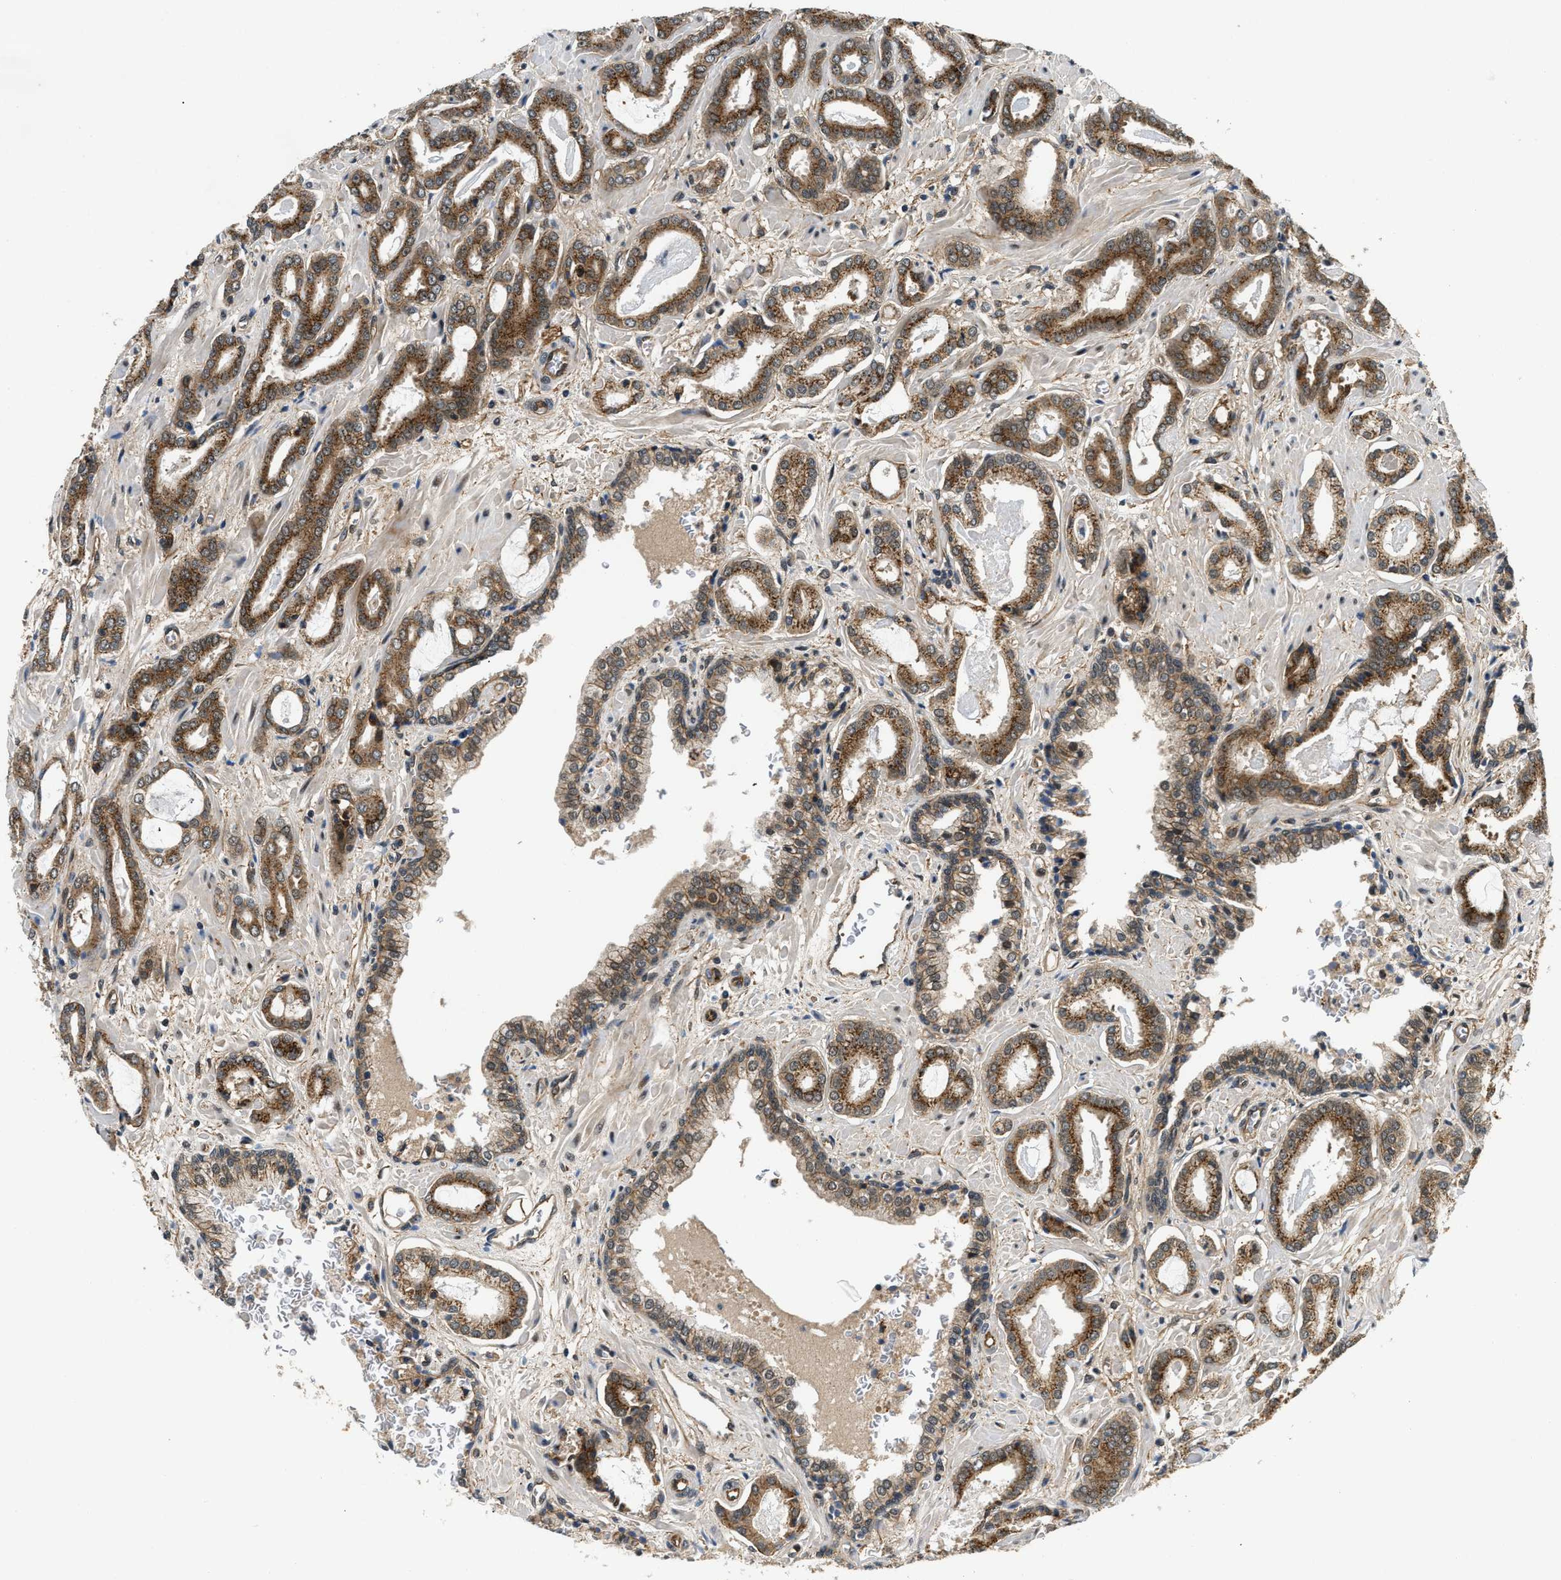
{"staining": {"intensity": "strong", "quantity": ">75%", "location": "cytoplasmic/membranous"}, "tissue": "prostate cancer", "cell_type": "Tumor cells", "image_type": "cancer", "snomed": [{"axis": "morphology", "description": "Adenocarcinoma, Low grade"}, {"axis": "topography", "description": "Prostate"}], "caption": "Immunohistochemistry staining of prostate cancer, which shows high levels of strong cytoplasmic/membranous expression in about >75% of tumor cells indicating strong cytoplasmic/membranous protein staining. The staining was performed using DAB (3,3'-diaminobenzidine) (brown) for protein detection and nuclei were counterstained in hematoxylin (blue).", "gene": "COPS2", "patient": {"sex": "male", "age": 53}}